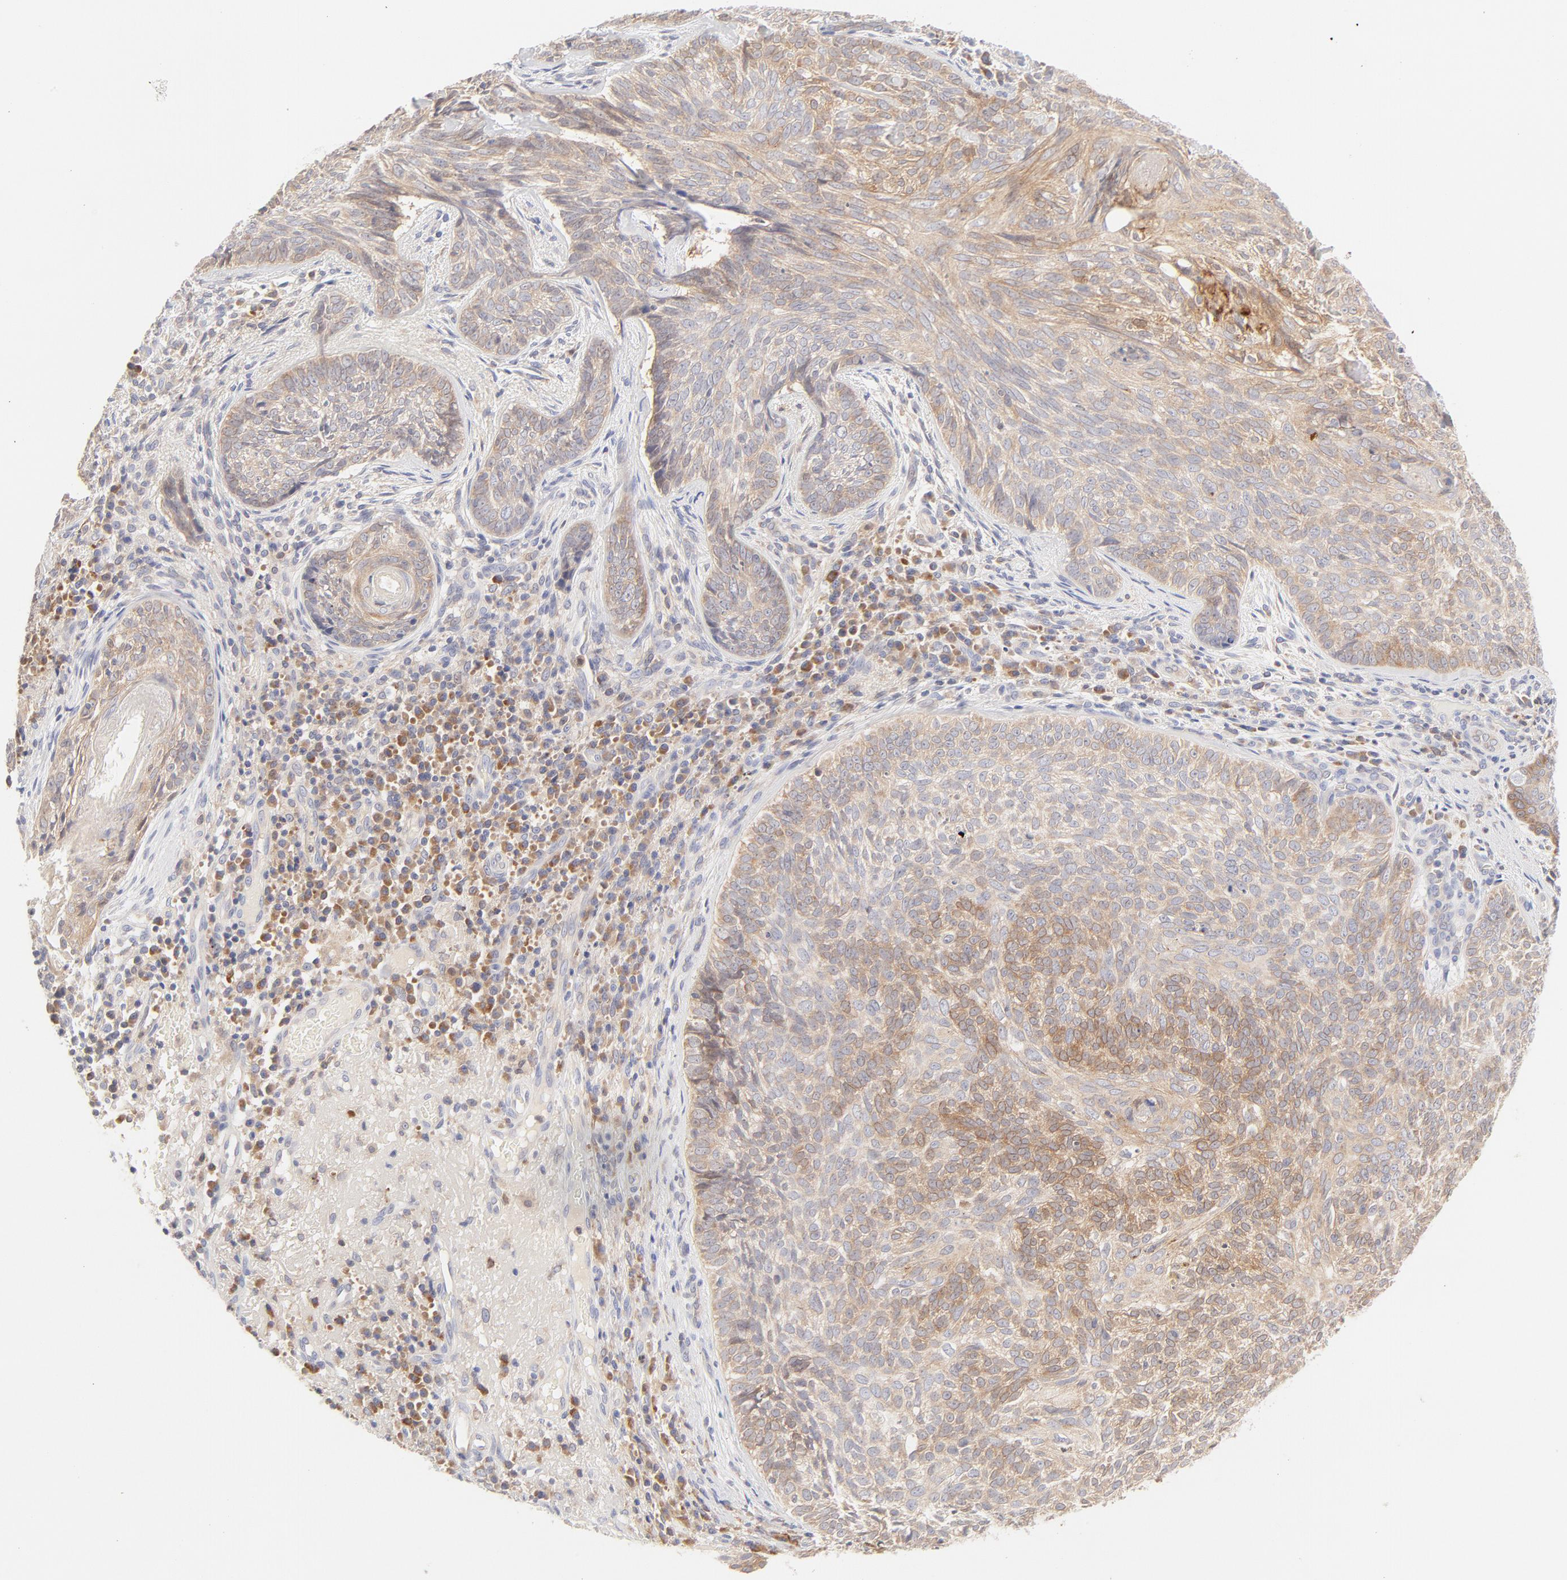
{"staining": {"intensity": "moderate", "quantity": ">75%", "location": "cytoplasmic/membranous"}, "tissue": "skin cancer", "cell_type": "Tumor cells", "image_type": "cancer", "snomed": [{"axis": "morphology", "description": "Basal cell carcinoma"}, {"axis": "topography", "description": "Skin"}], "caption": "About >75% of tumor cells in skin basal cell carcinoma demonstrate moderate cytoplasmic/membranous protein positivity as visualized by brown immunohistochemical staining.", "gene": "RPS6KA1", "patient": {"sex": "male", "age": 72}}